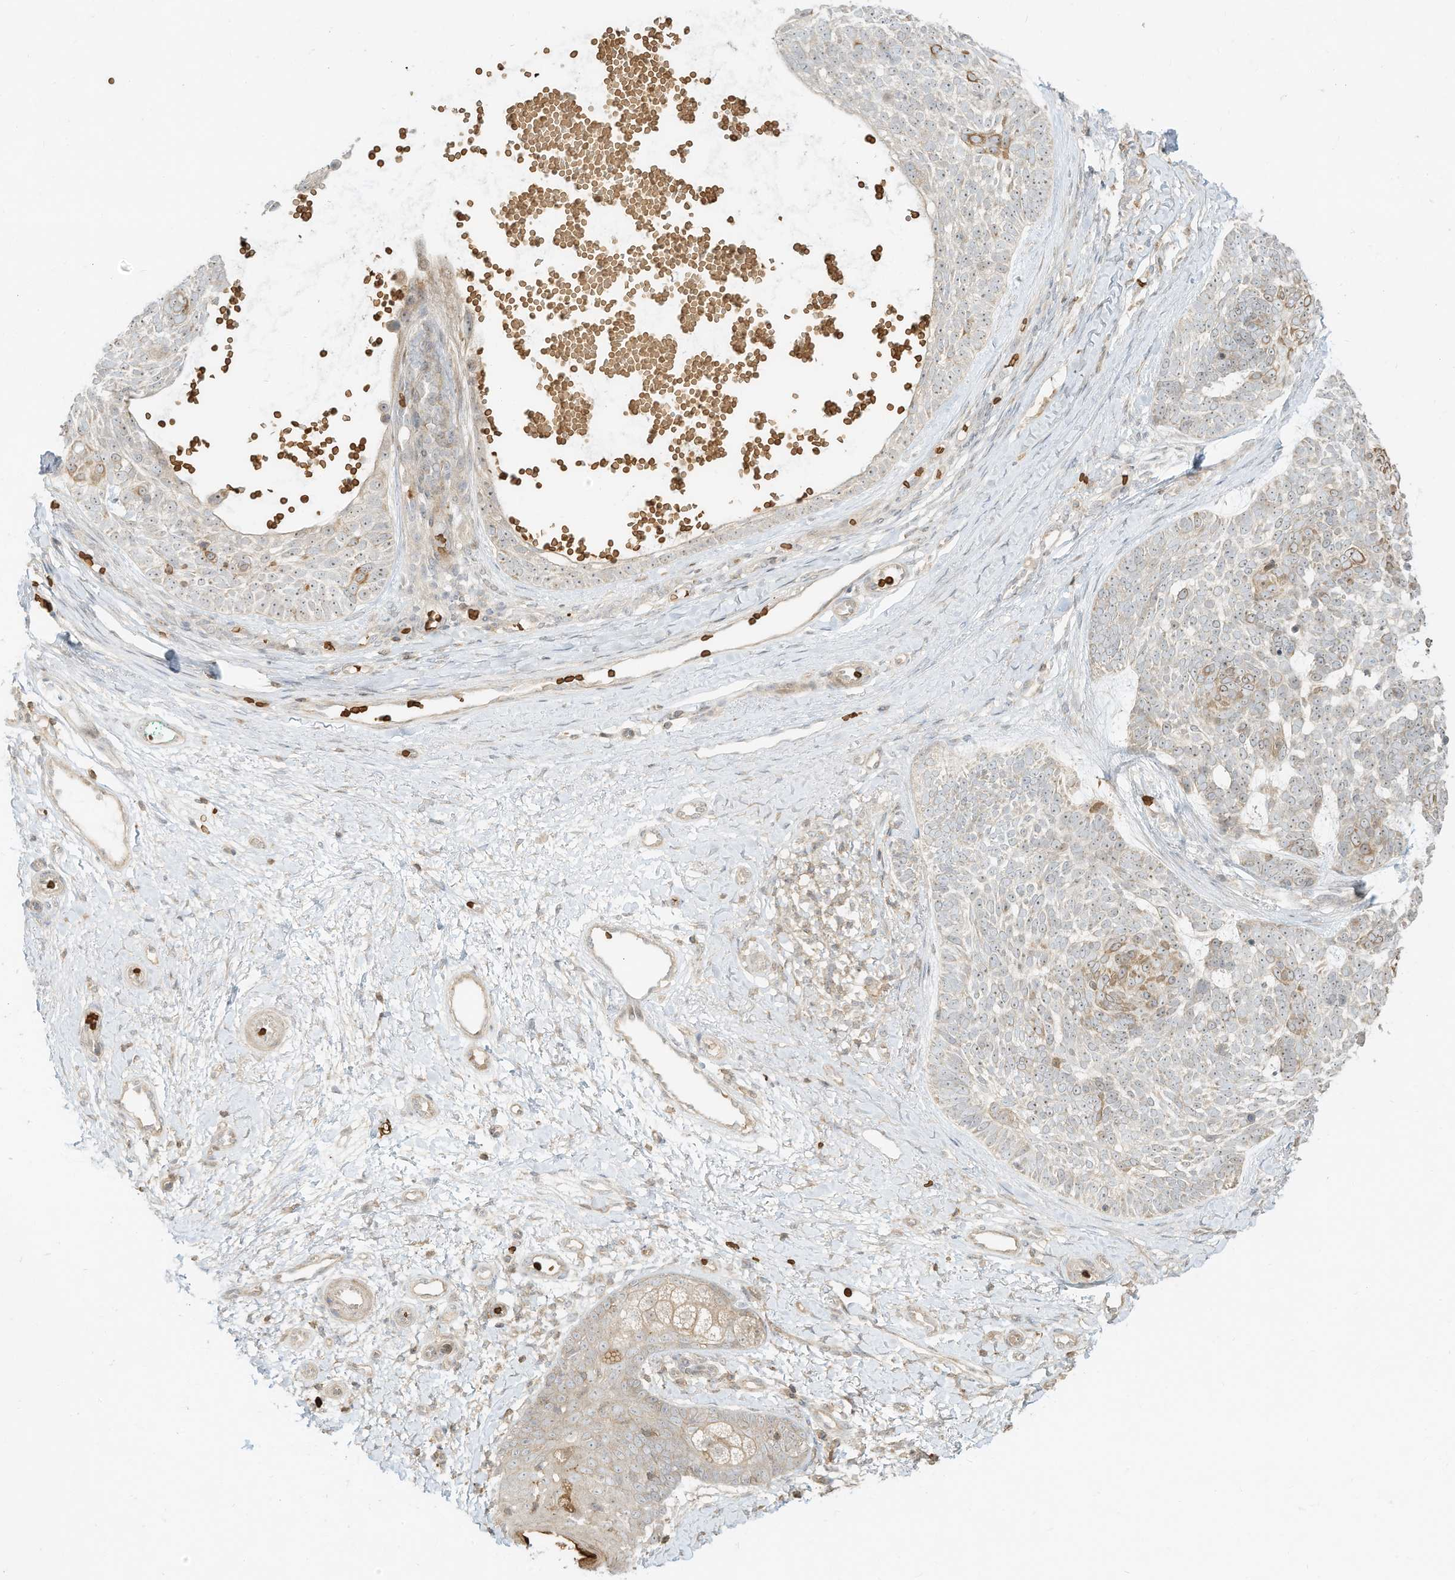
{"staining": {"intensity": "moderate", "quantity": "<25%", "location": "cytoplasmic/membranous"}, "tissue": "skin cancer", "cell_type": "Tumor cells", "image_type": "cancer", "snomed": [{"axis": "morphology", "description": "Basal cell carcinoma"}, {"axis": "topography", "description": "Skin"}], "caption": "This is a photomicrograph of immunohistochemistry (IHC) staining of skin basal cell carcinoma, which shows moderate expression in the cytoplasmic/membranous of tumor cells.", "gene": "OFD1", "patient": {"sex": "female", "age": 81}}